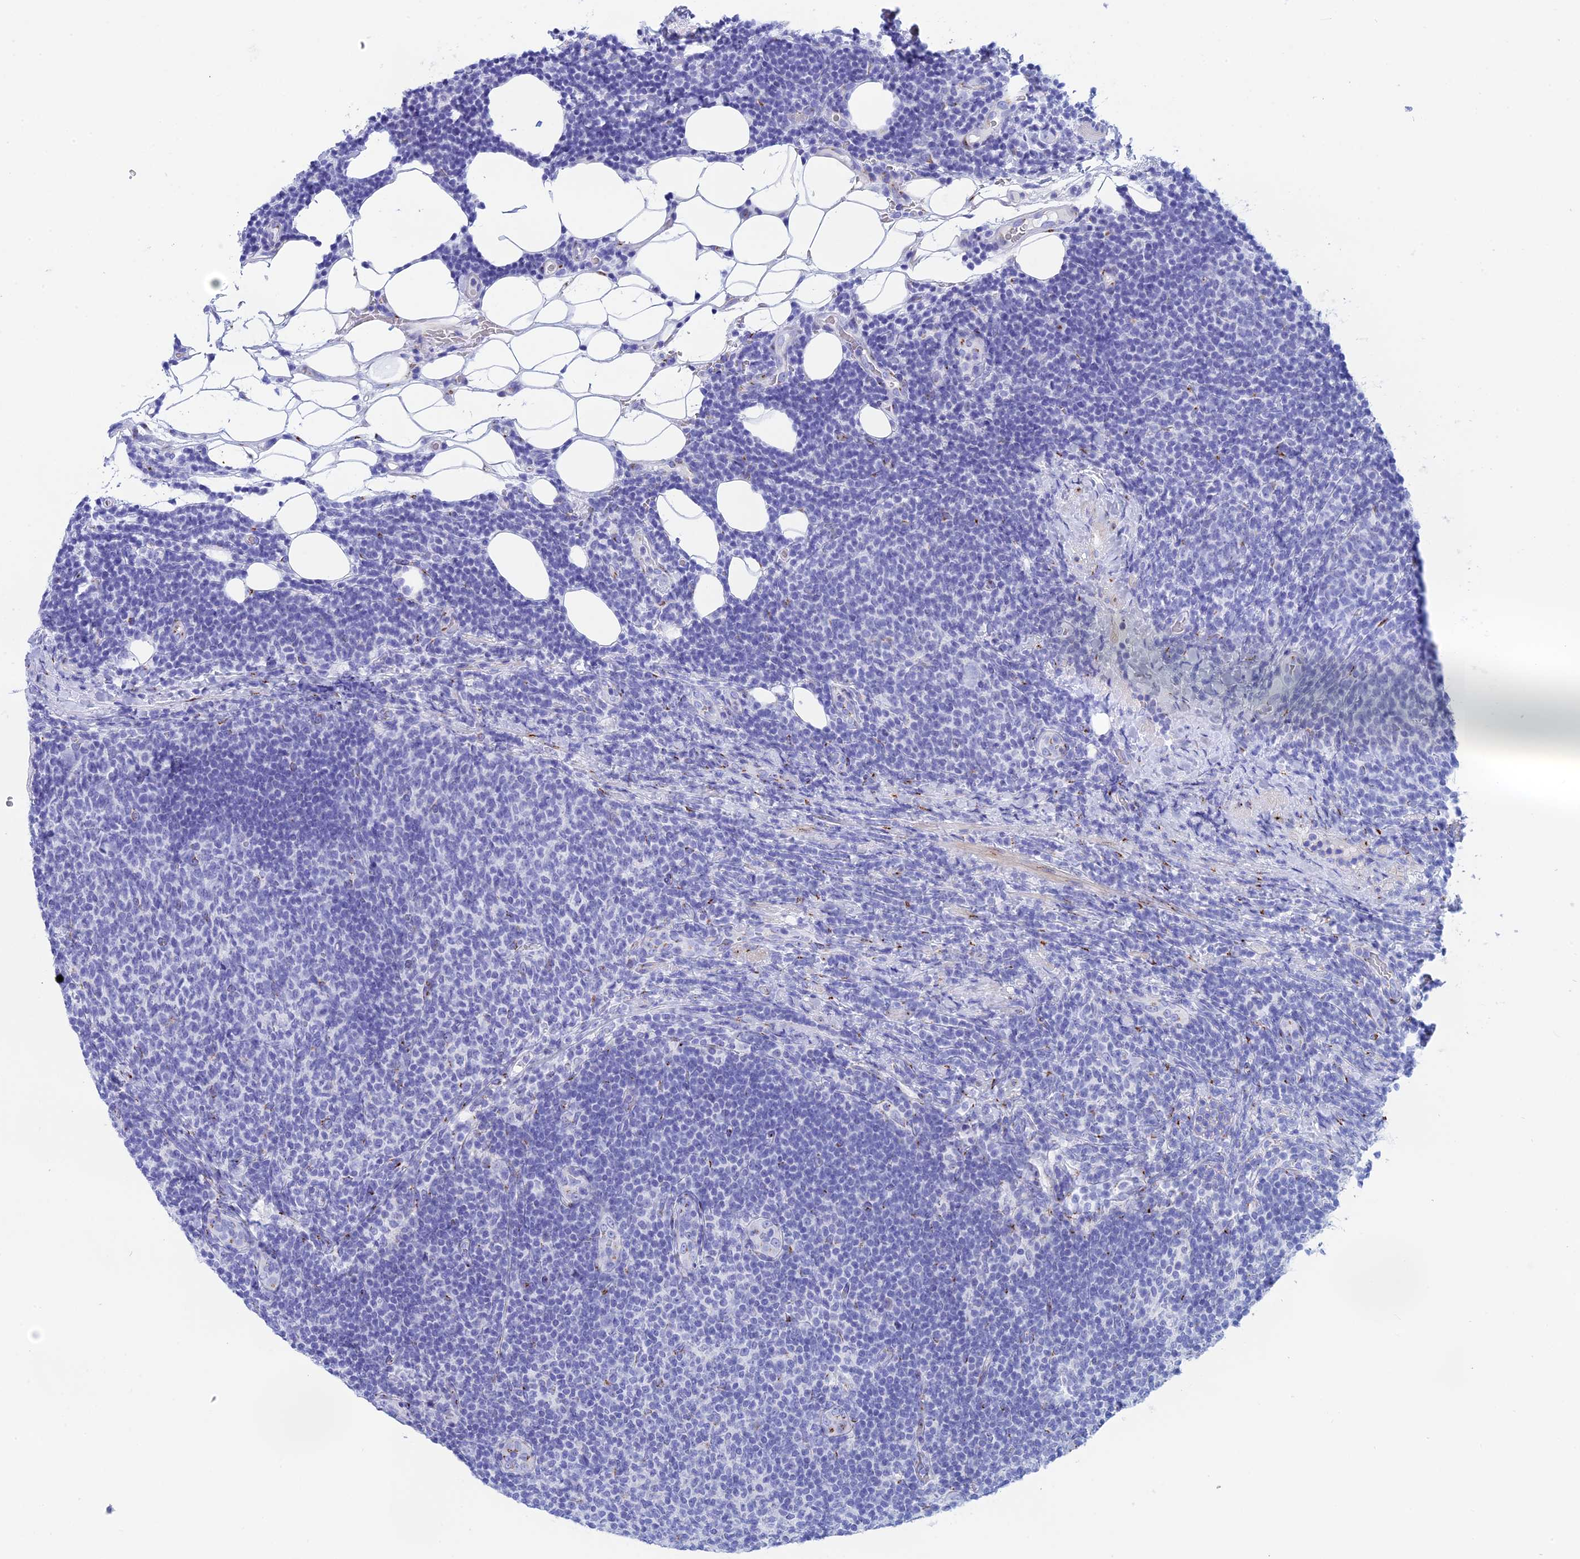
{"staining": {"intensity": "negative", "quantity": "none", "location": "none"}, "tissue": "lymphoma", "cell_type": "Tumor cells", "image_type": "cancer", "snomed": [{"axis": "morphology", "description": "Malignant lymphoma, non-Hodgkin's type, Low grade"}, {"axis": "topography", "description": "Lymph node"}], "caption": "Immunohistochemistry (IHC) micrograph of human low-grade malignant lymphoma, non-Hodgkin's type stained for a protein (brown), which shows no positivity in tumor cells. (DAB (3,3'-diaminobenzidine) immunohistochemistry (IHC) visualized using brightfield microscopy, high magnification).", "gene": "ERICH4", "patient": {"sex": "male", "age": 66}}